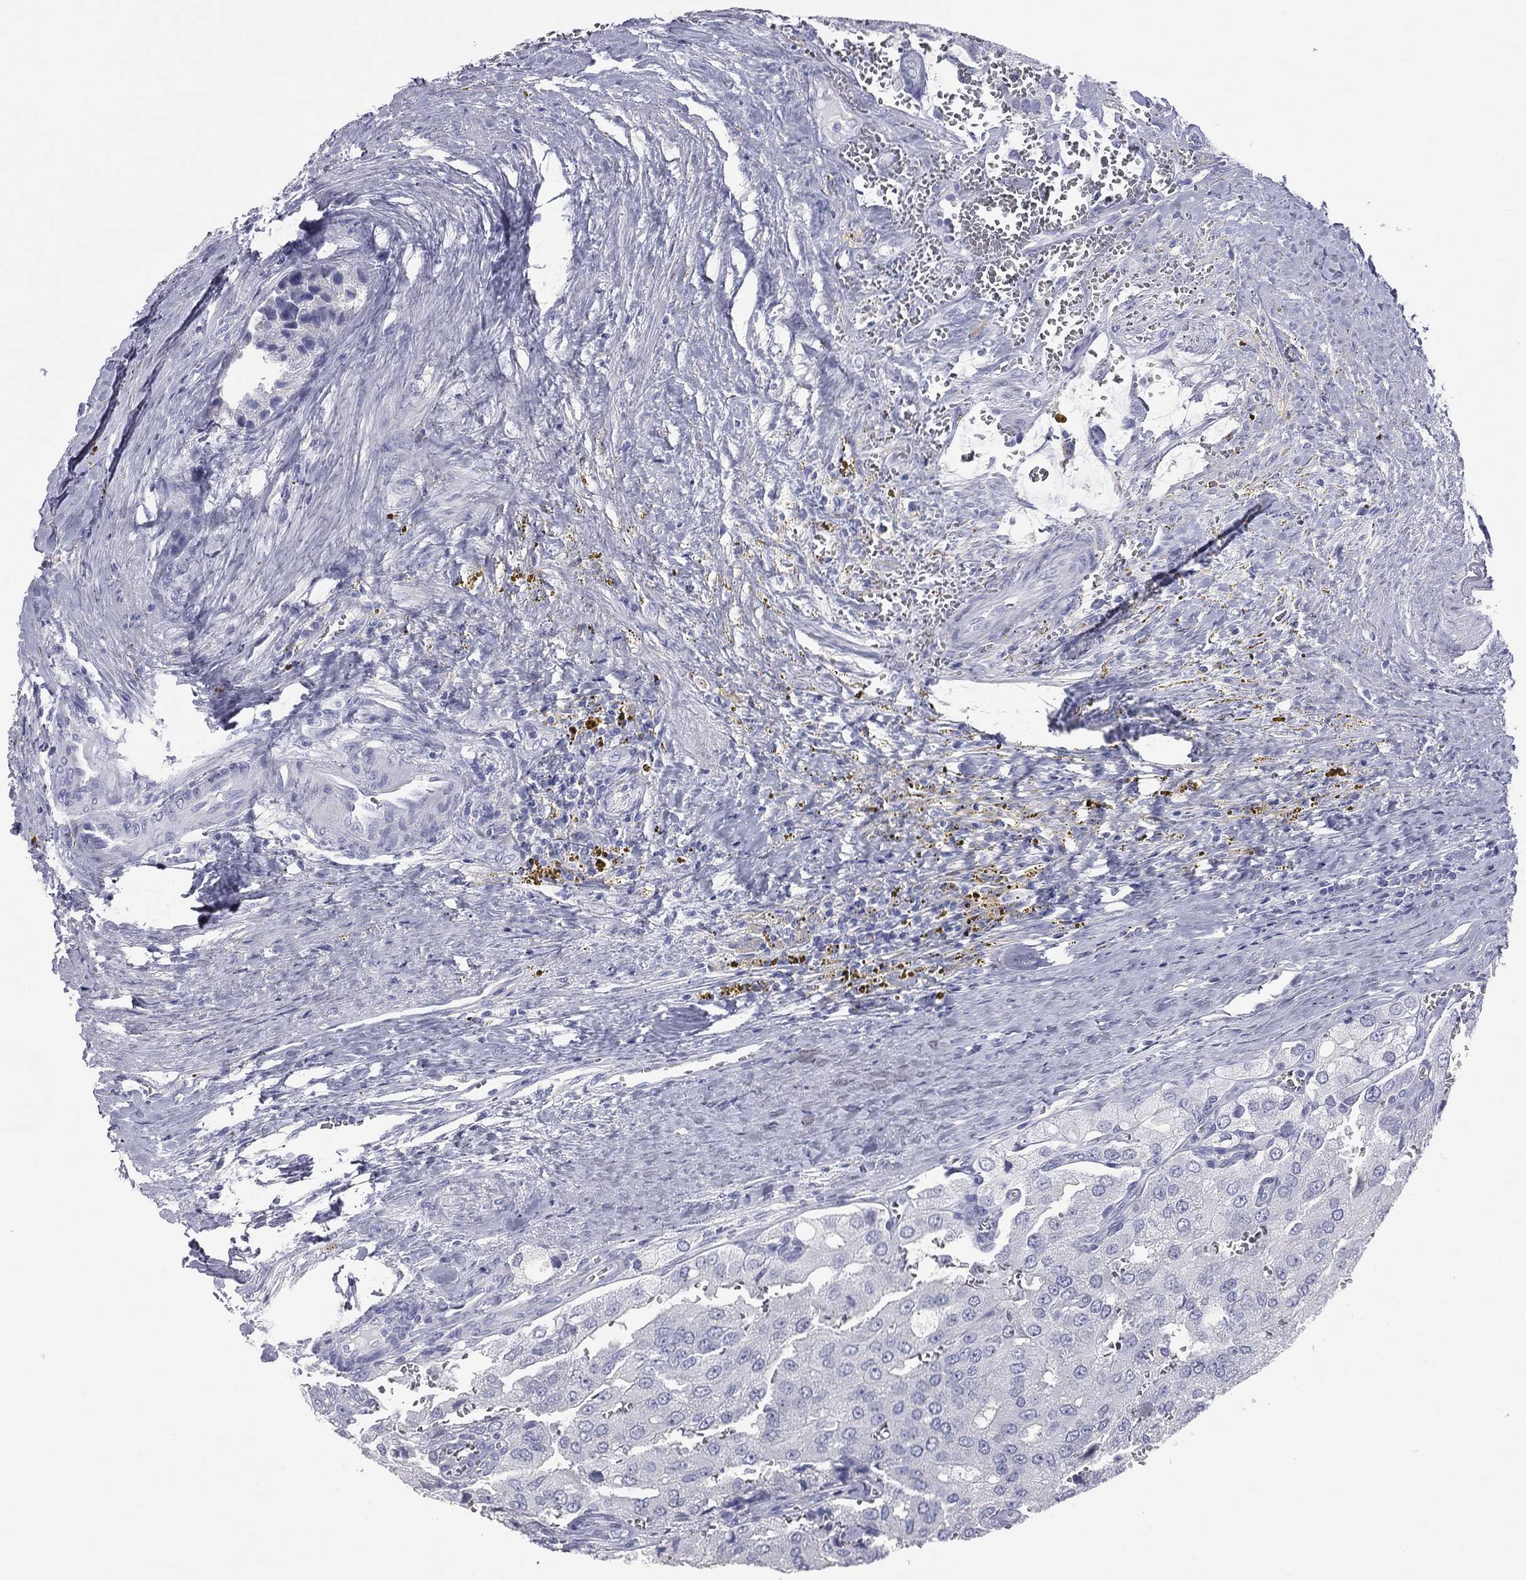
{"staining": {"intensity": "negative", "quantity": "none", "location": "none"}, "tissue": "prostate cancer", "cell_type": "Tumor cells", "image_type": "cancer", "snomed": [{"axis": "morphology", "description": "Adenocarcinoma, NOS"}, {"axis": "topography", "description": "Prostate and seminal vesicle, NOS"}, {"axis": "topography", "description": "Prostate"}], "caption": "This is an immunohistochemistry (IHC) photomicrograph of prostate cancer. There is no staining in tumor cells.", "gene": "MLN", "patient": {"sex": "male", "age": 67}}